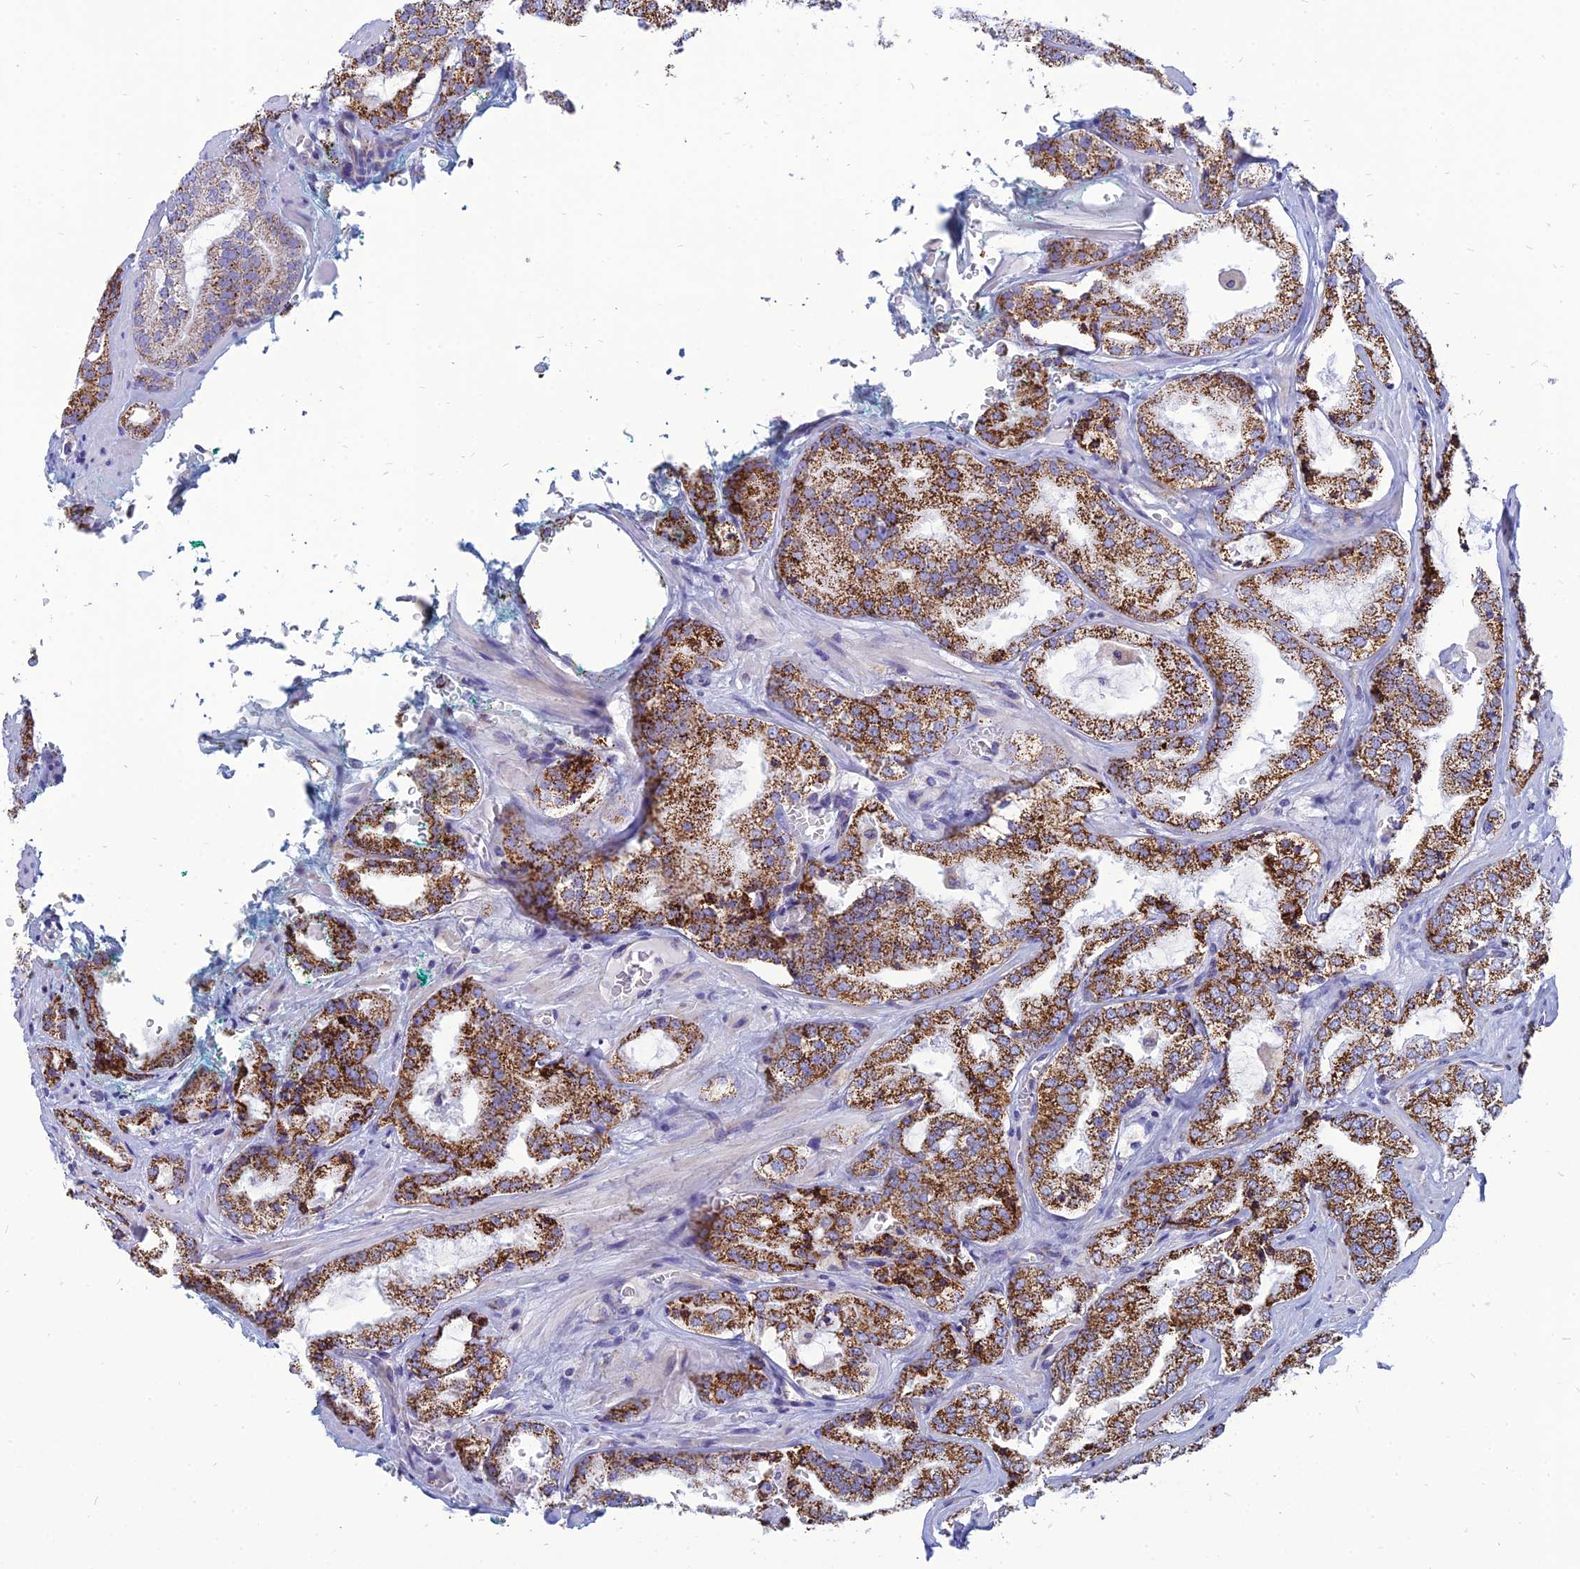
{"staining": {"intensity": "strong", "quantity": ">75%", "location": "cytoplasmic/membranous"}, "tissue": "prostate cancer", "cell_type": "Tumor cells", "image_type": "cancer", "snomed": [{"axis": "morphology", "description": "Adenocarcinoma, High grade"}, {"axis": "topography", "description": "Prostate"}], "caption": "High-grade adenocarcinoma (prostate) stained with IHC exhibits strong cytoplasmic/membranous positivity in approximately >75% of tumor cells.", "gene": "PACC1", "patient": {"sex": "male", "age": 64}}